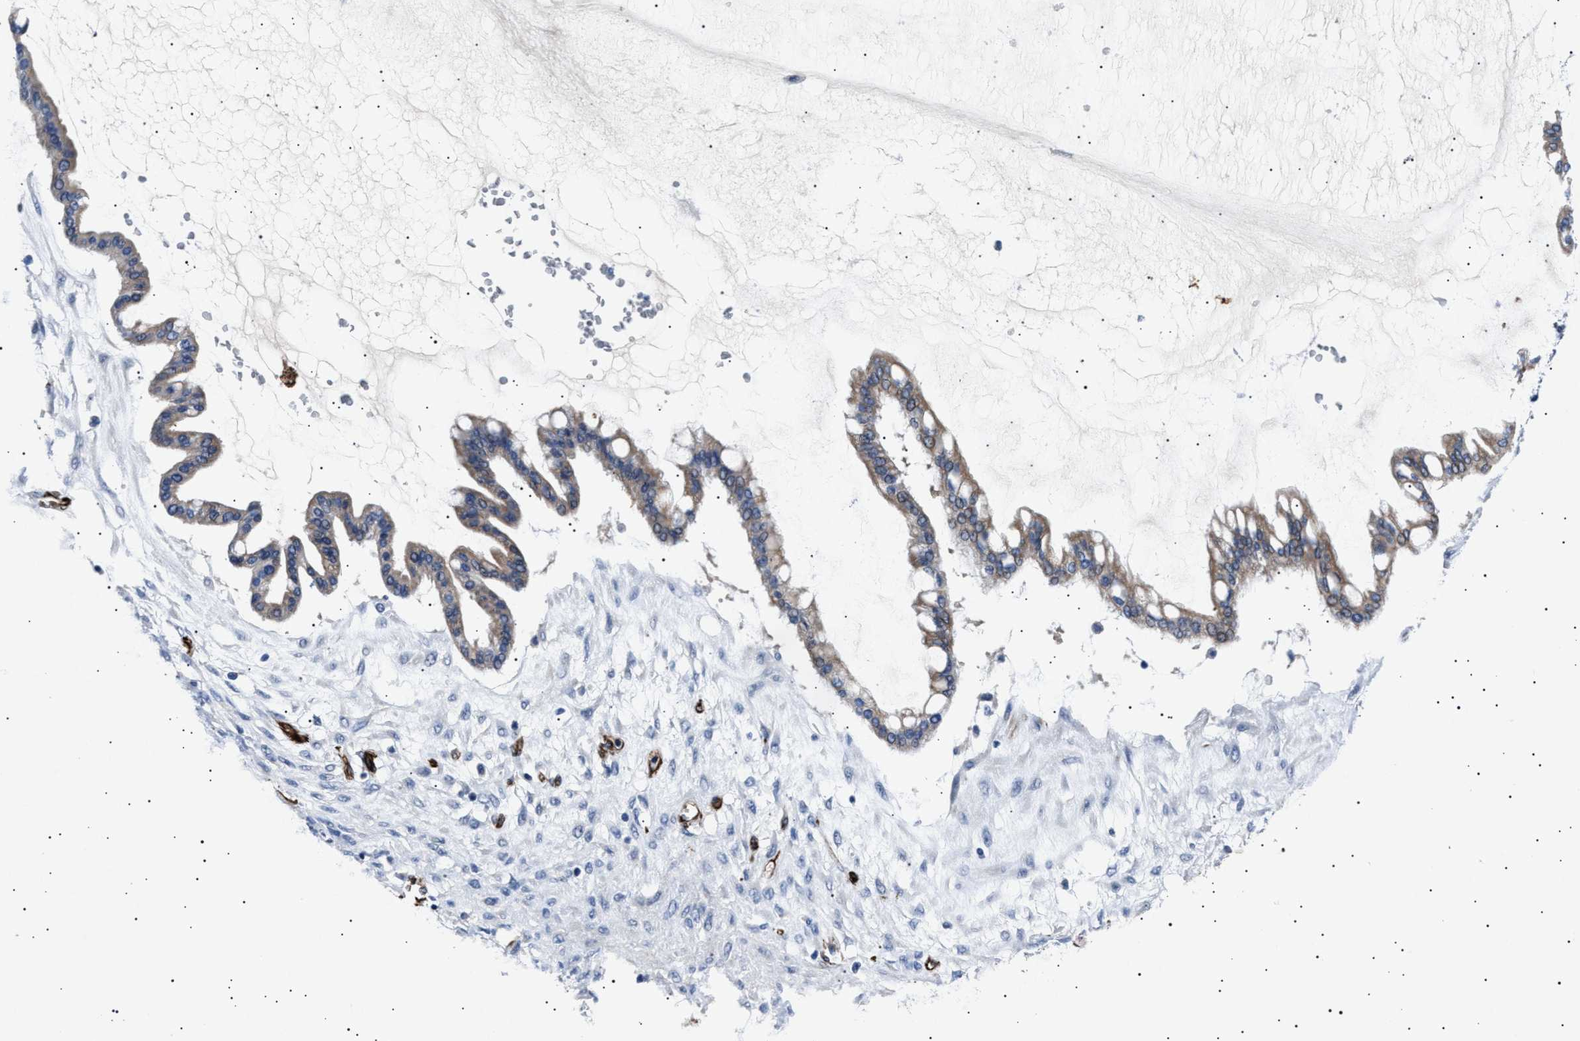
{"staining": {"intensity": "weak", "quantity": ">75%", "location": "cytoplasmic/membranous"}, "tissue": "ovarian cancer", "cell_type": "Tumor cells", "image_type": "cancer", "snomed": [{"axis": "morphology", "description": "Cystadenocarcinoma, mucinous, NOS"}, {"axis": "topography", "description": "Ovary"}], "caption": "This is an image of immunohistochemistry (IHC) staining of ovarian cancer, which shows weak staining in the cytoplasmic/membranous of tumor cells.", "gene": "OLFML2A", "patient": {"sex": "female", "age": 73}}